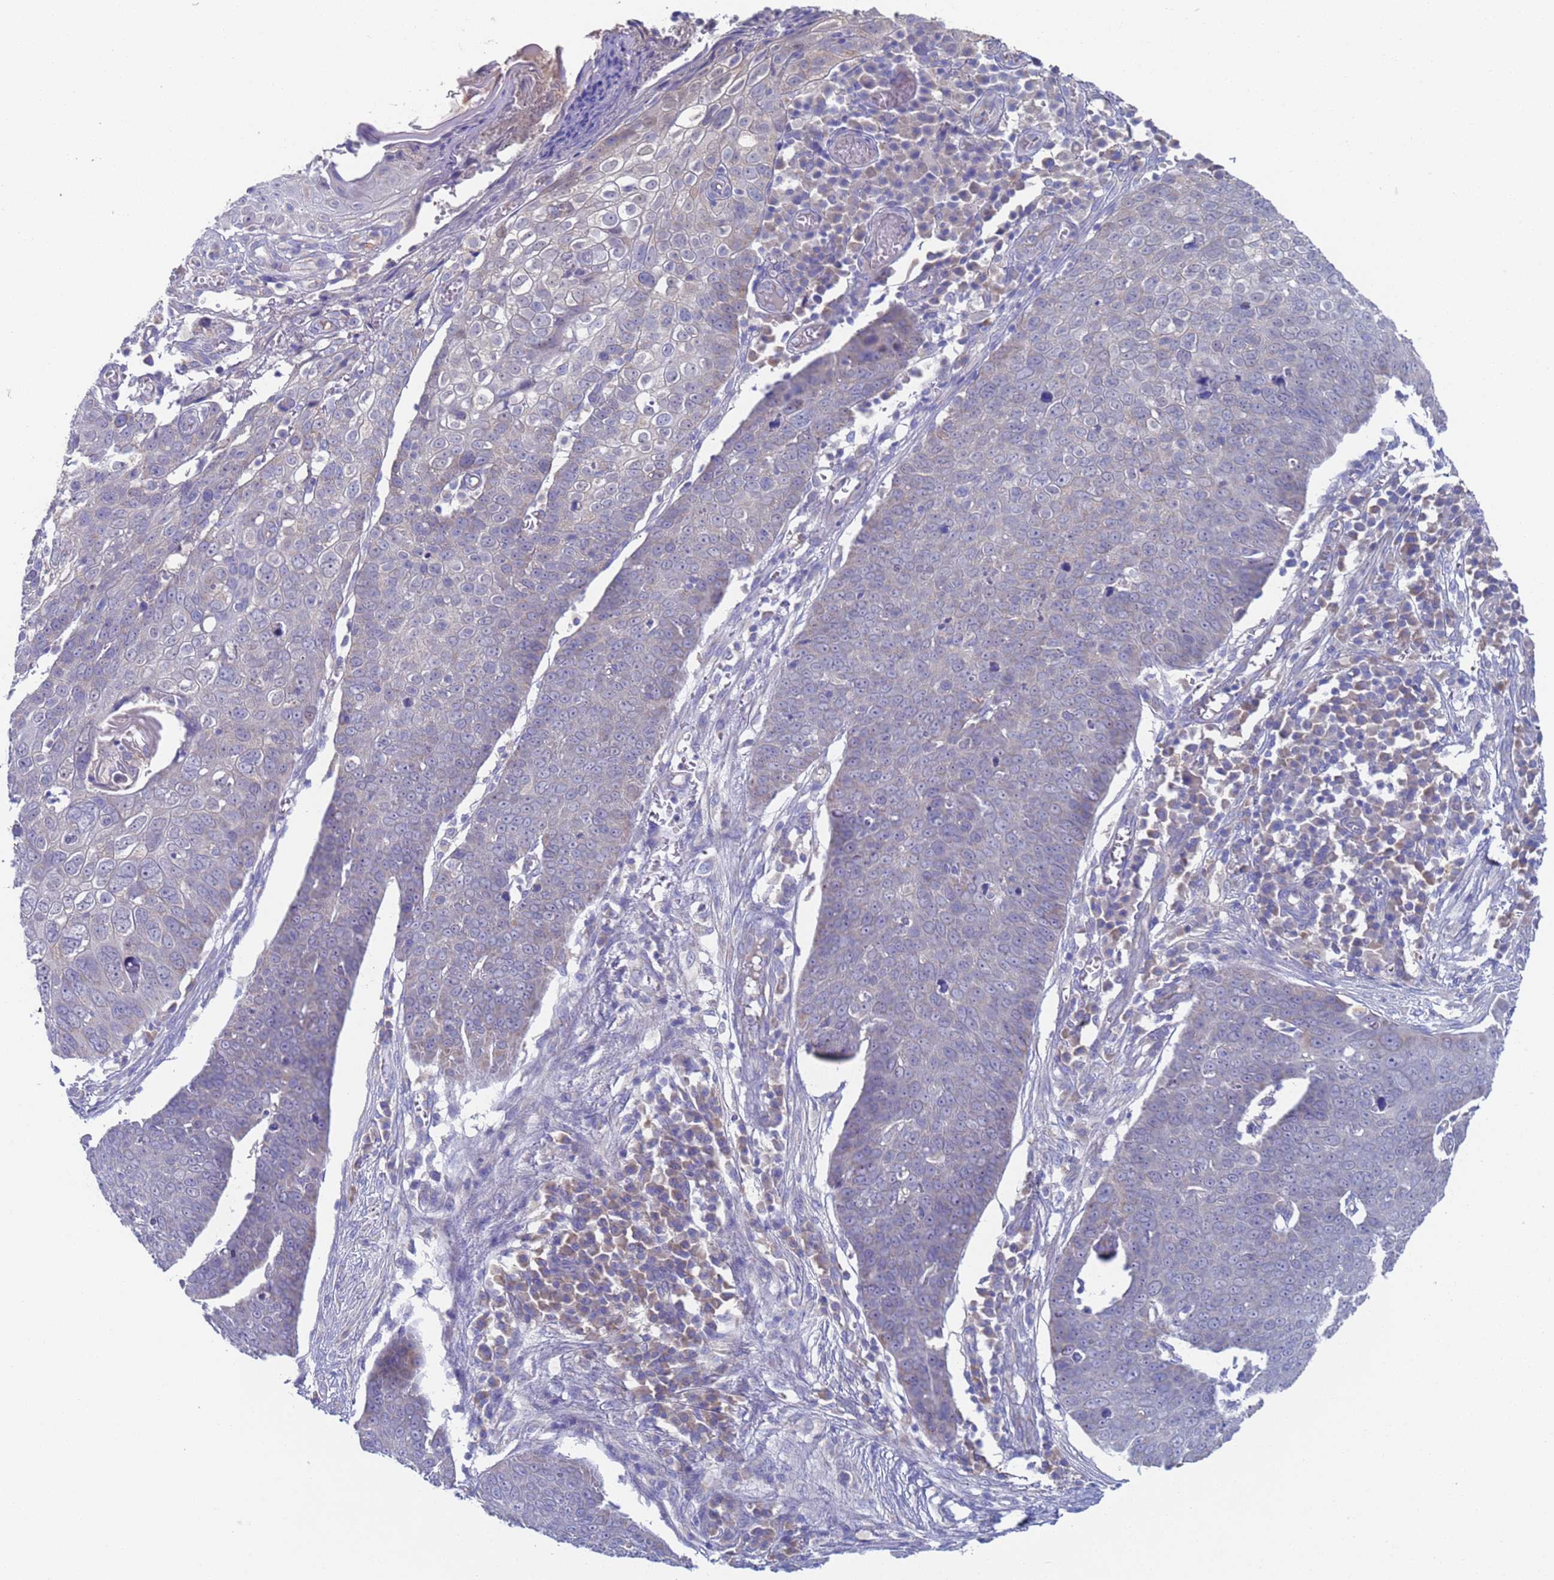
{"staining": {"intensity": "negative", "quantity": "none", "location": "none"}, "tissue": "skin cancer", "cell_type": "Tumor cells", "image_type": "cancer", "snomed": [{"axis": "morphology", "description": "Squamous cell carcinoma, NOS"}, {"axis": "topography", "description": "Skin"}], "caption": "Immunohistochemistry of skin squamous cell carcinoma displays no staining in tumor cells. (Brightfield microscopy of DAB (3,3'-diaminobenzidine) immunohistochemistry at high magnification).", "gene": "PET117", "patient": {"sex": "male", "age": 71}}